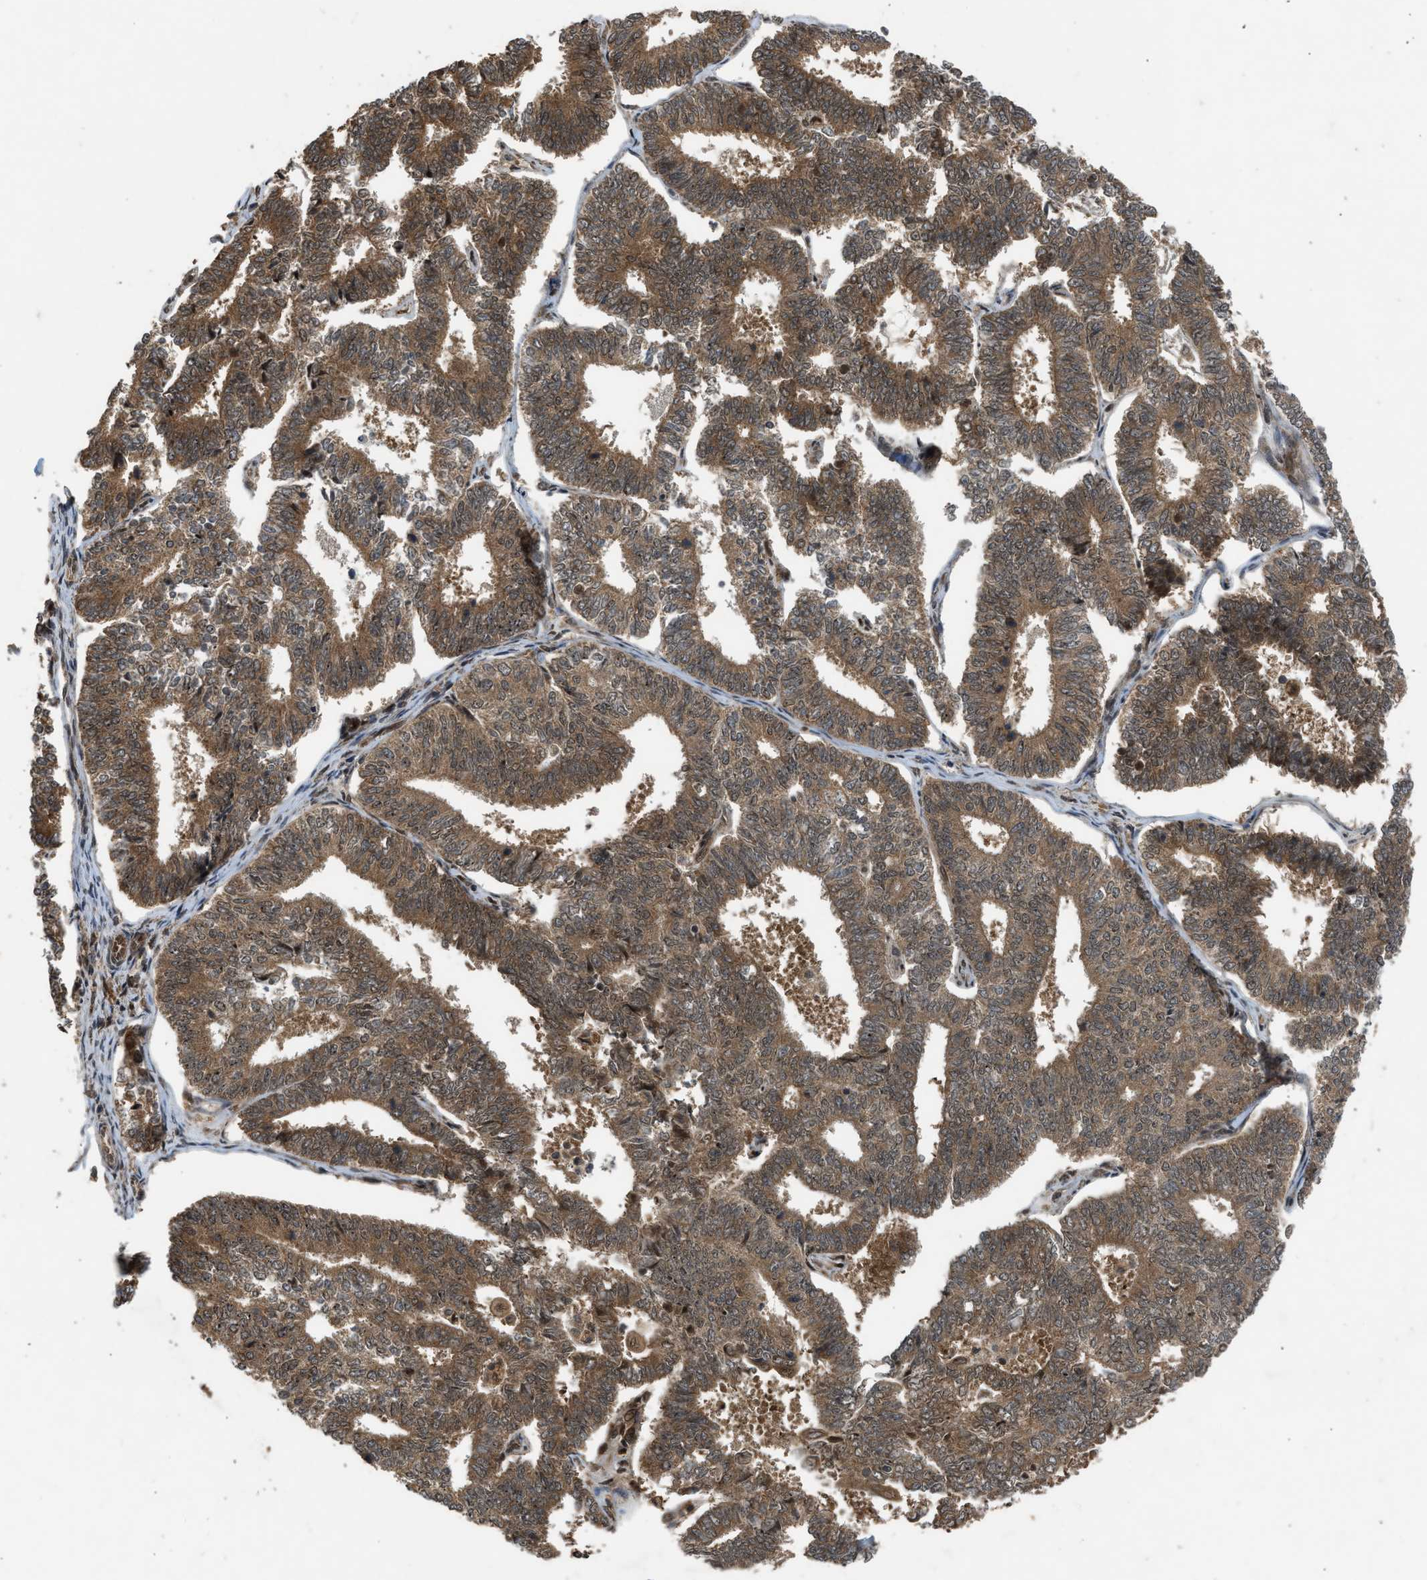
{"staining": {"intensity": "strong", "quantity": ">75%", "location": "cytoplasmic/membranous"}, "tissue": "endometrial cancer", "cell_type": "Tumor cells", "image_type": "cancer", "snomed": [{"axis": "morphology", "description": "Adenocarcinoma, NOS"}, {"axis": "topography", "description": "Endometrium"}], "caption": "High-power microscopy captured an IHC image of adenocarcinoma (endometrial), revealing strong cytoplasmic/membranous expression in approximately >75% of tumor cells. The staining was performed using DAB (3,3'-diaminobenzidine) to visualize the protein expression in brown, while the nuclei were stained in blue with hematoxylin (Magnification: 20x).", "gene": "TXNL1", "patient": {"sex": "female", "age": 70}}